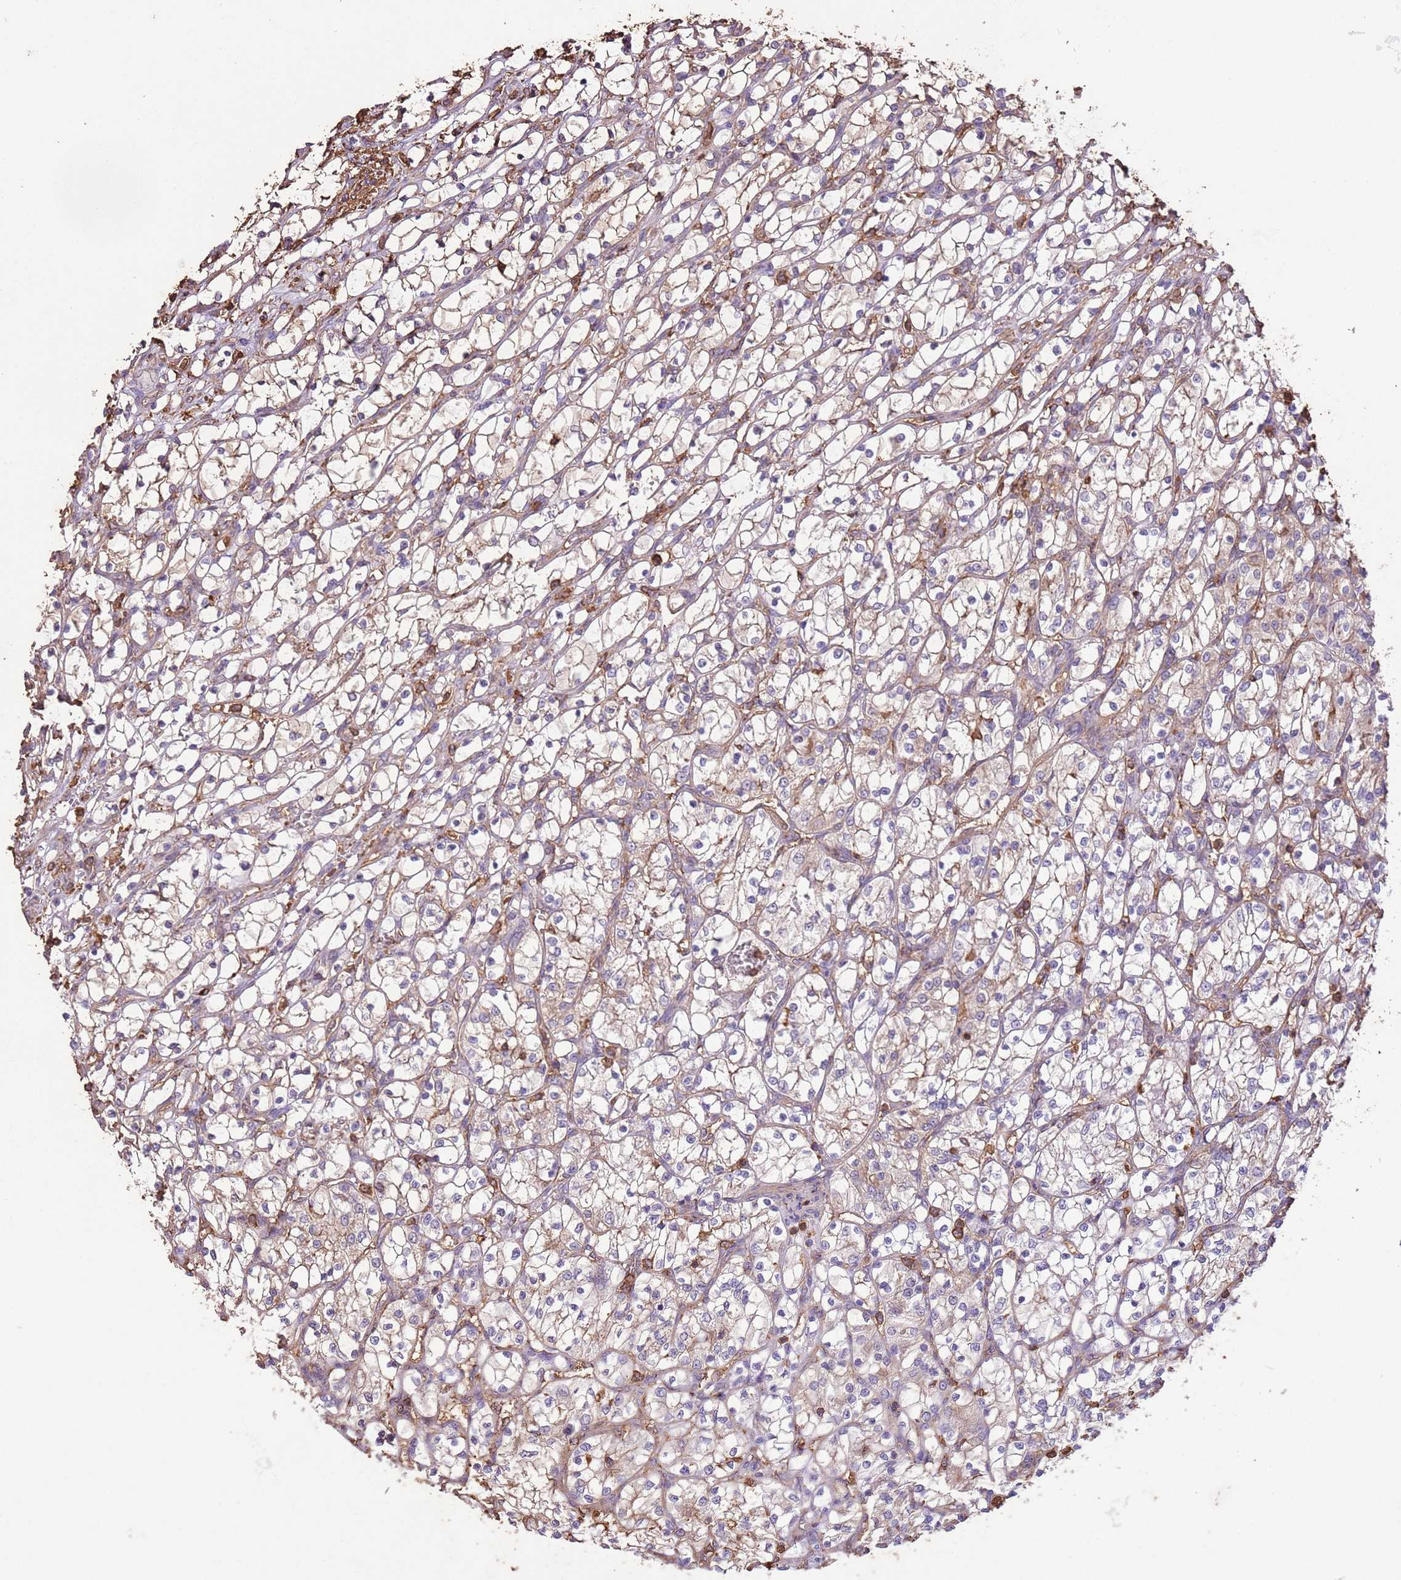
{"staining": {"intensity": "weak", "quantity": "<25%", "location": "cytoplasmic/membranous"}, "tissue": "renal cancer", "cell_type": "Tumor cells", "image_type": "cancer", "snomed": [{"axis": "morphology", "description": "Adenocarcinoma, NOS"}, {"axis": "topography", "description": "Kidney"}], "caption": "Tumor cells show no significant protein staining in renal cancer.", "gene": "ARL10", "patient": {"sex": "female", "age": 69}}